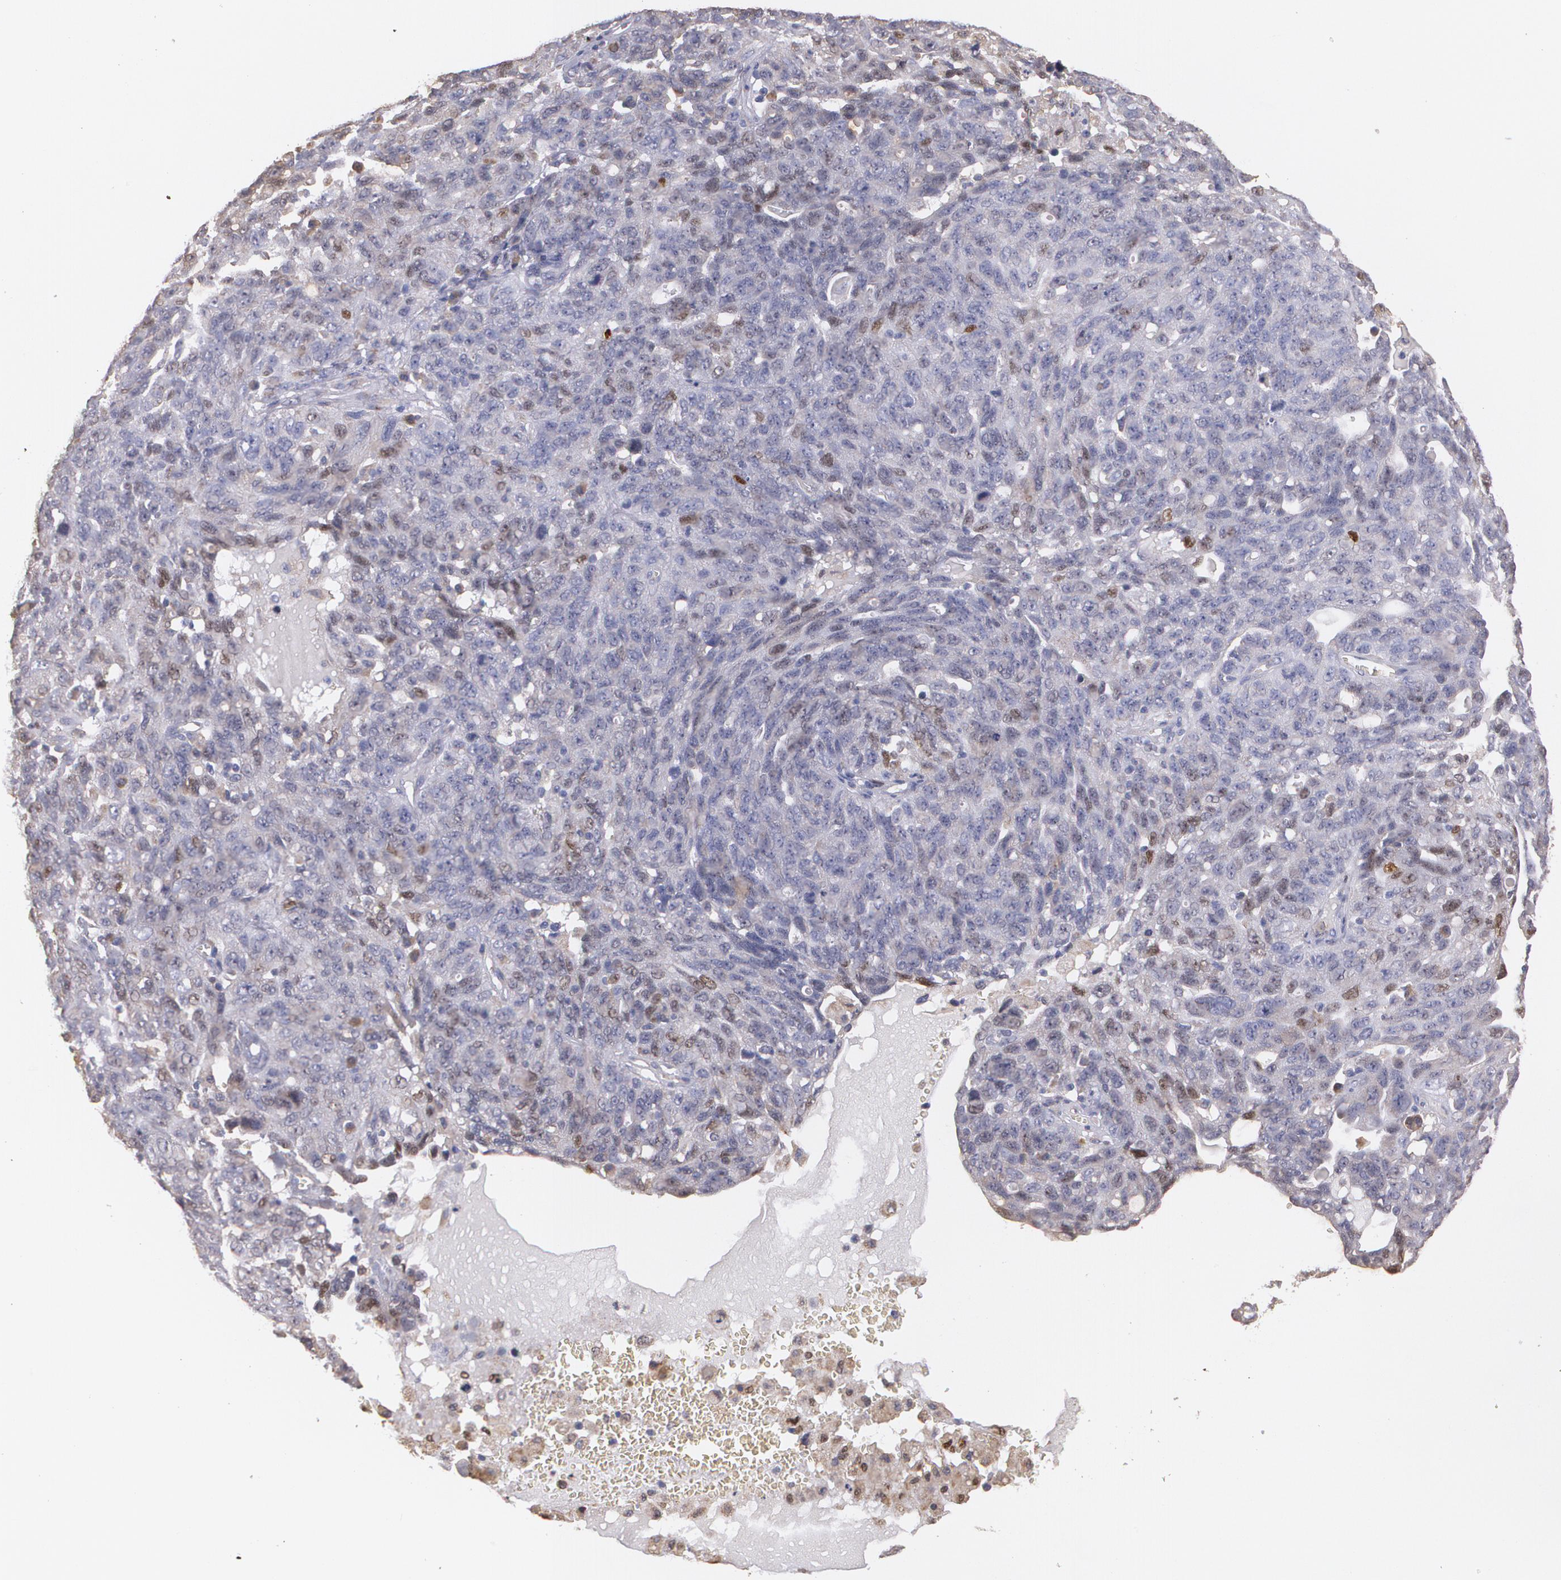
{"staining": {"intensity": "weak", "quantity": "25%-75%", "location": "cytoplasmic/membranous,nuclear"}, "tissue": "ovarian cancer", "cell_type": "Tumor cells", "image_type": "cancer", "snomed": [{"axis": "morphology", "description": "Cystadenocarcinoma, serous, NOS"}, {"axis": "topography", "description": "Ovary"}], "caption": "Weak cytoplasmic/membranous and nuclear protein staining is appreciated in approximately 25%-75% of tumor cells in serous cystadenocarcinoma (ovarian). (Stains: DAB (3,3'-diaminobenzidine) in brown, nuclei in blue, Microscopy: brightfield microscopy at high magnification).", "gene": "ATF3", "patient": {"sex": "female", "age": 71}}